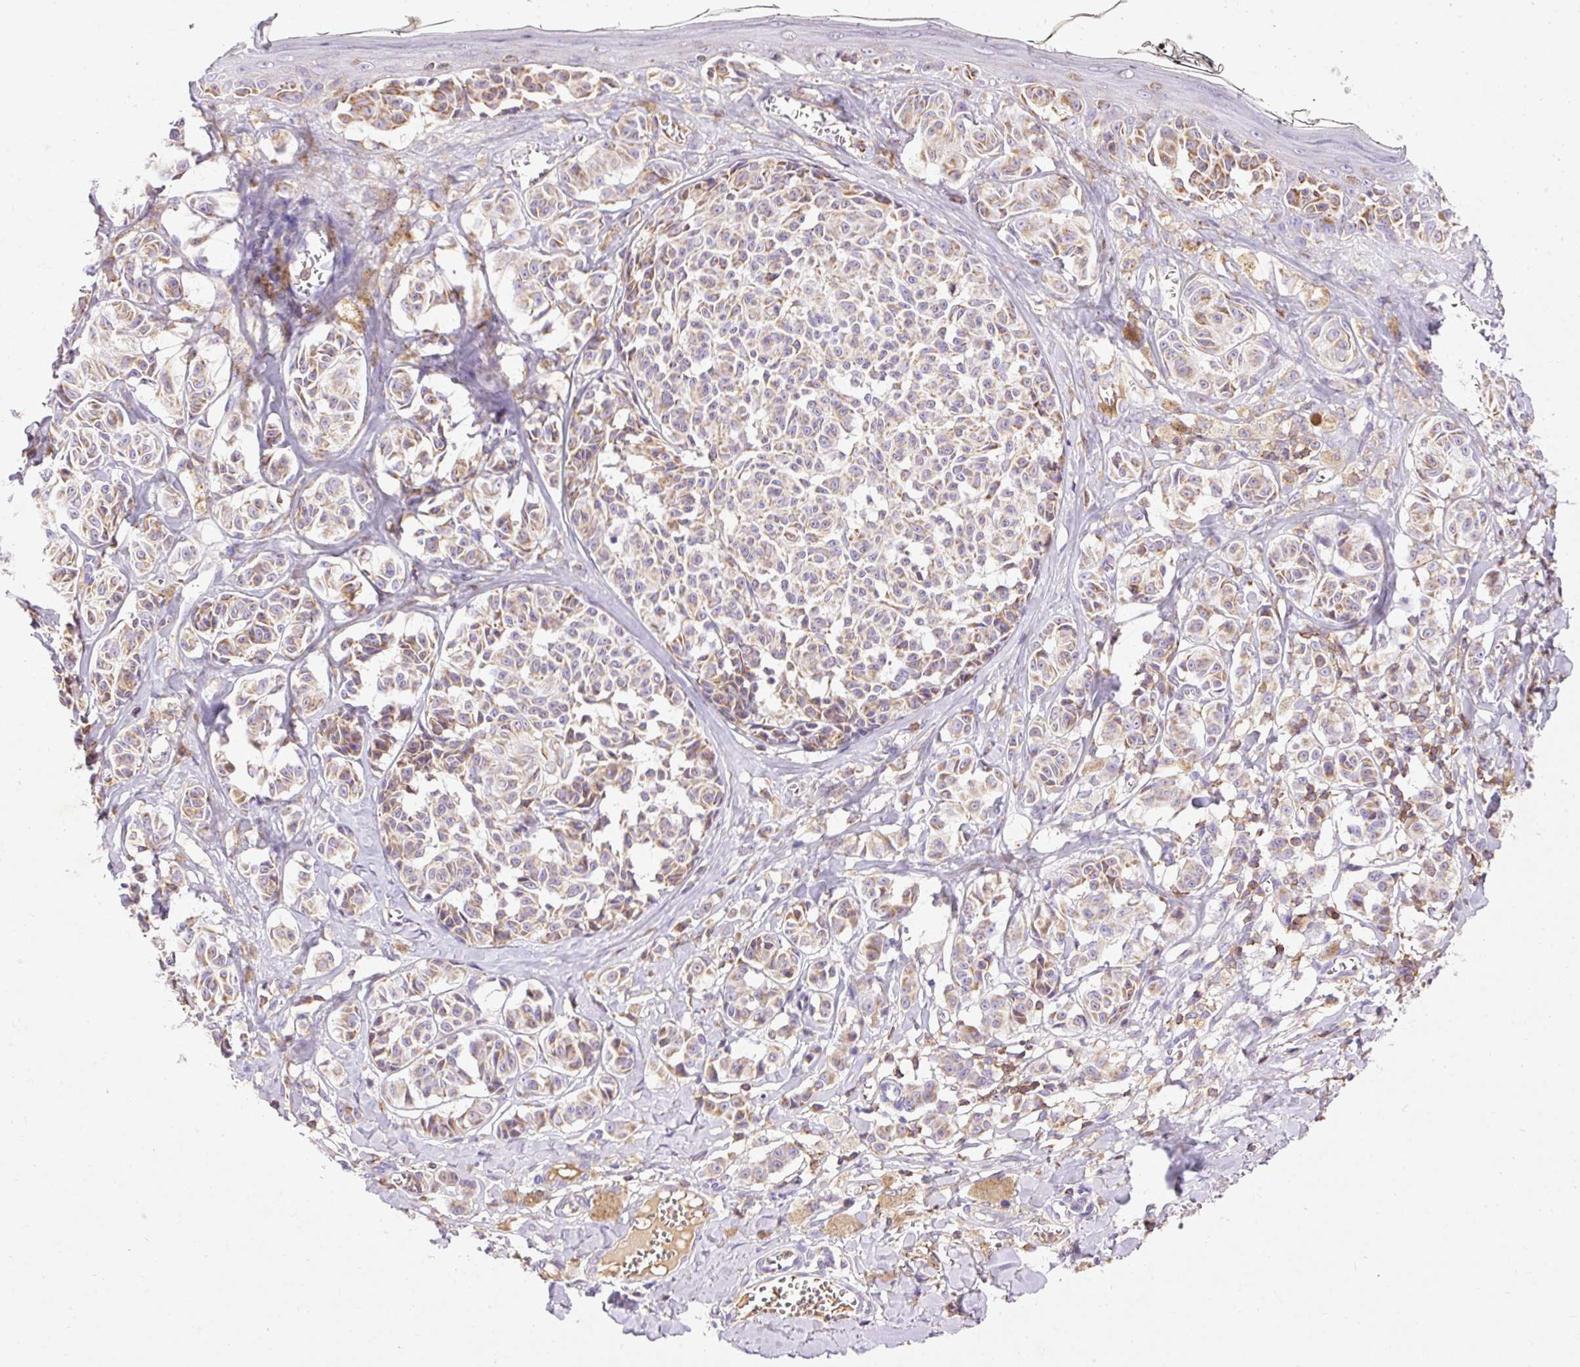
{"staining": {"intensity": "weak", "quantity": ">75%", "location": "cytoplasmic/membranous"}, "tissue": "melanoma", "cell_type": "Tumor cells", "image_type": "cancer", "snomed": [{"axis": "morphology", "description": "Malignant melanoma, NOS"}, {"axis": "topography", "description": "Skin"}], "caption": "This is an image of IHC staining of melanoma, which shows weak positivity in the cytoplasmic/membranous of tumor cells.", "gene": "IMMT", "patient": {"sex": "female", "age": 43}}